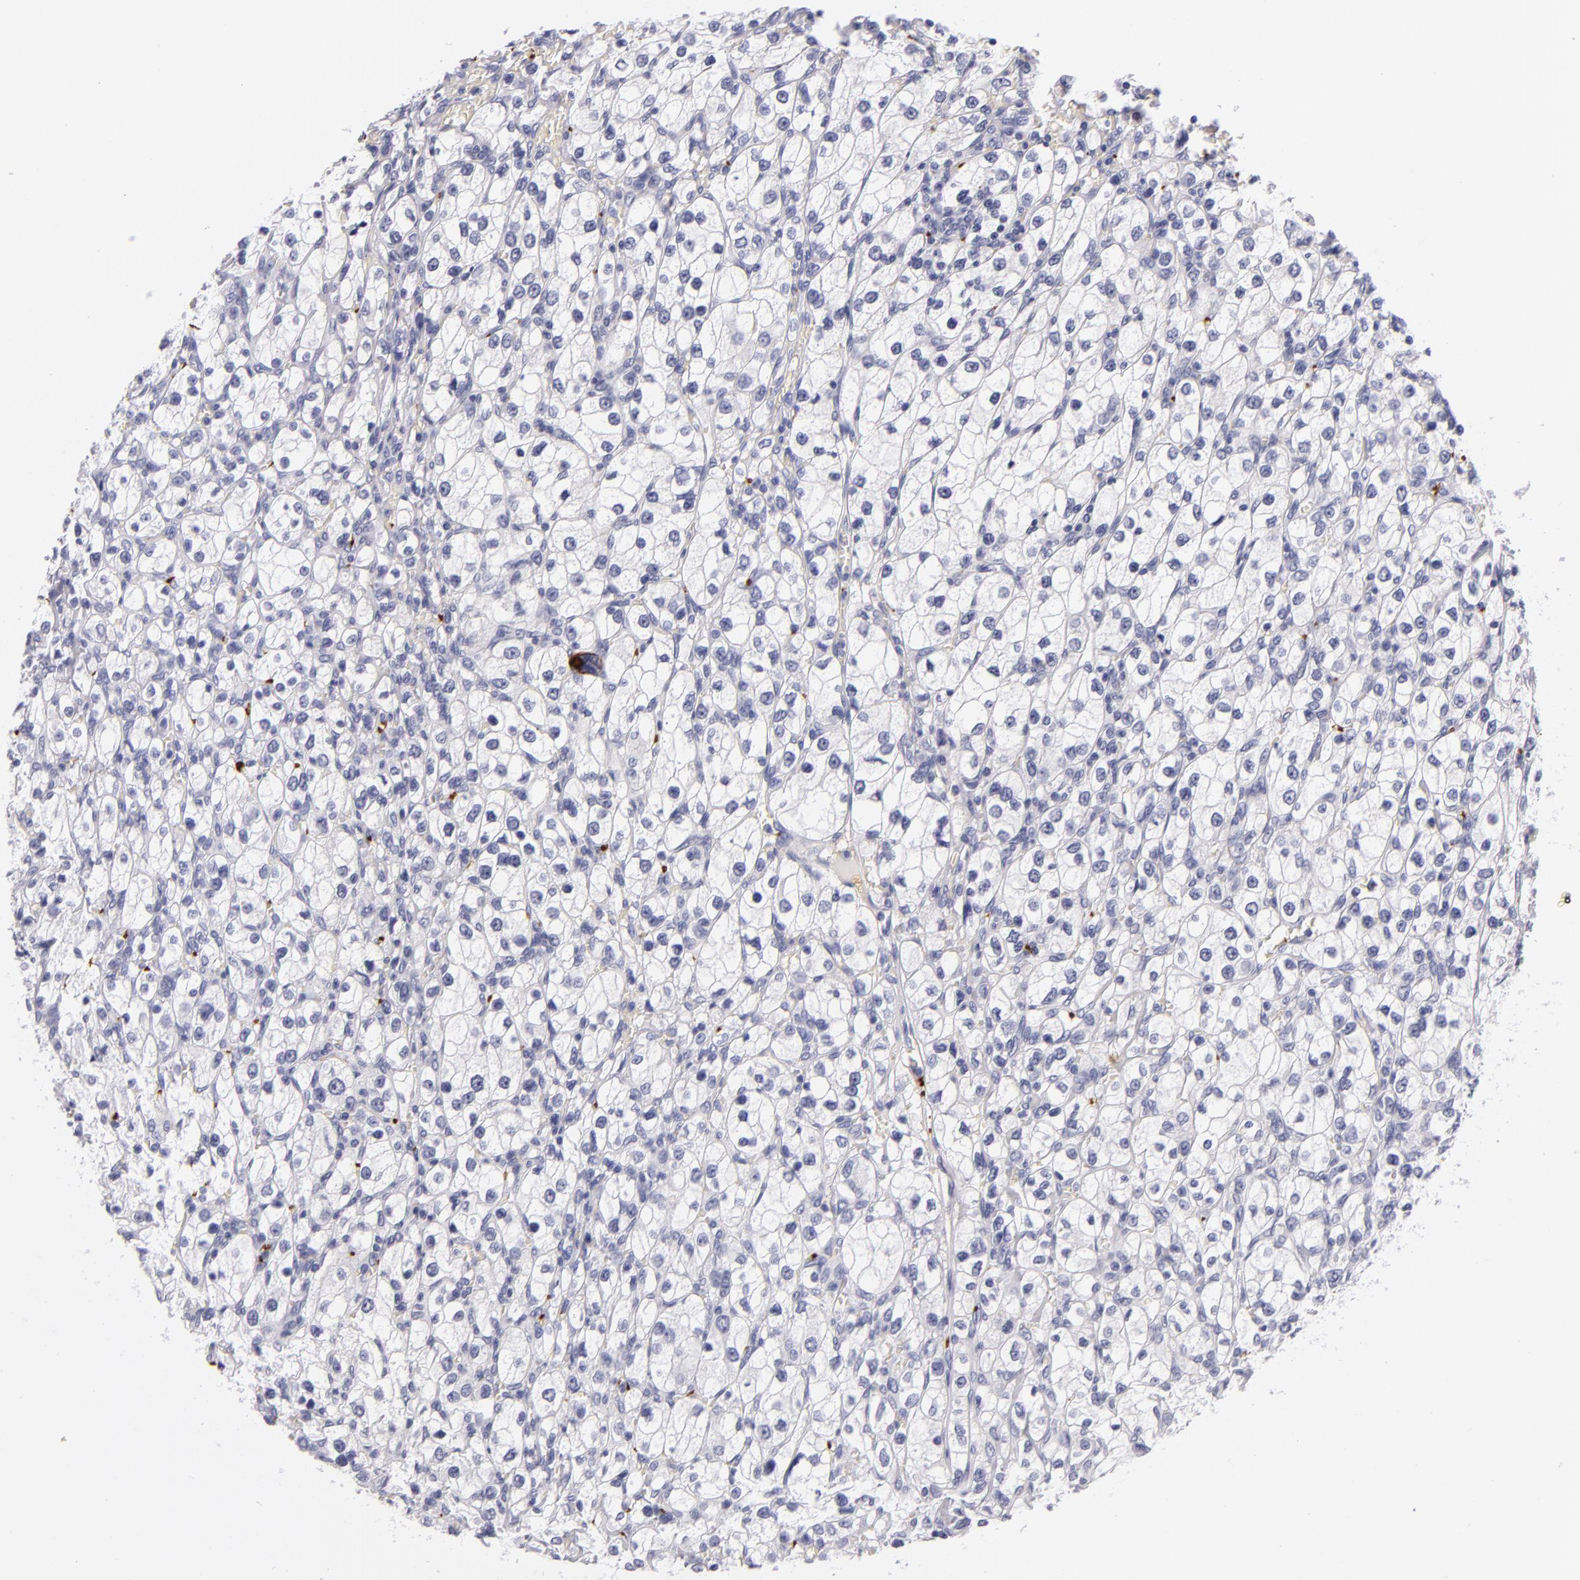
{"staining": {"intensity": "negative", "quantity": "none", "location": "none"}, "tissue": "renal cancer", "cell_type": "Tumor cells", "image_type": "cancer", "snomed": [{"axis": "morphology", "description": "Adenocarcinoma, NOS"}, {"axis": "topography", "description": "Kidney"}], "caption": "Tumor cells are negative for protein expression in human renal cancer (adenocarcinoma).", "gene": "GP1BA", "patient": {"sex": "female", "age": 62}}